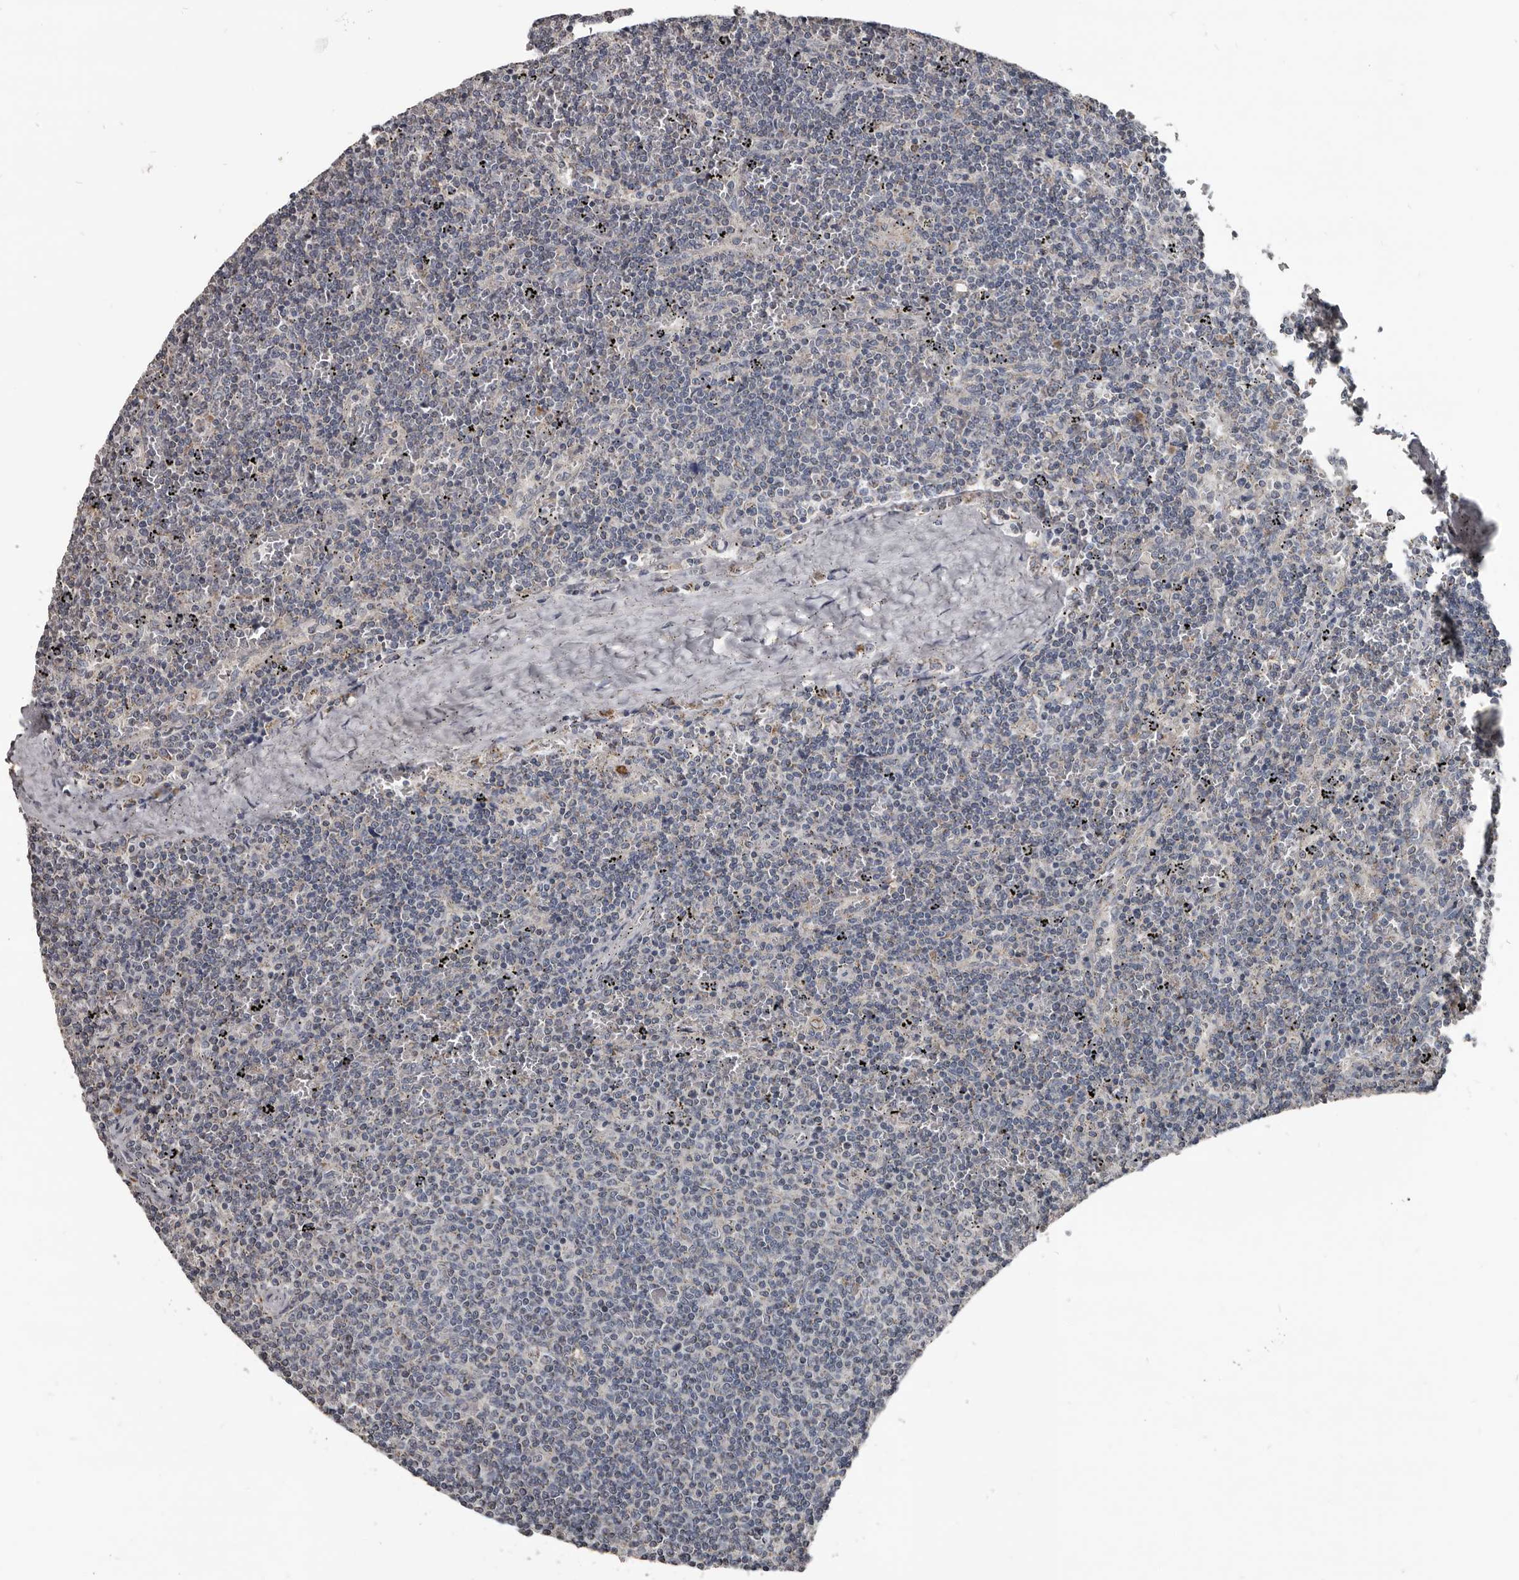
{"staining": {"intensity": "negative", "quantity": "none", "location": "none"}, "tissue": "lymphoma", "cell_type": "Tumor cells", "image_type": "cancer", "snomed": [{"axis": "morphology", "description": "Malignant lymphoma, non-Hodgkin's type, Low grade"}, {"axis": "topography", "description": "Spleen"}], "caption": "Tumor cells are negative for brown protein staining in malignant lymphoma, non-Hodgkin's type (low-grade).", "gene": "GREB1", "patient": {"sex": "female", "age": 50}}